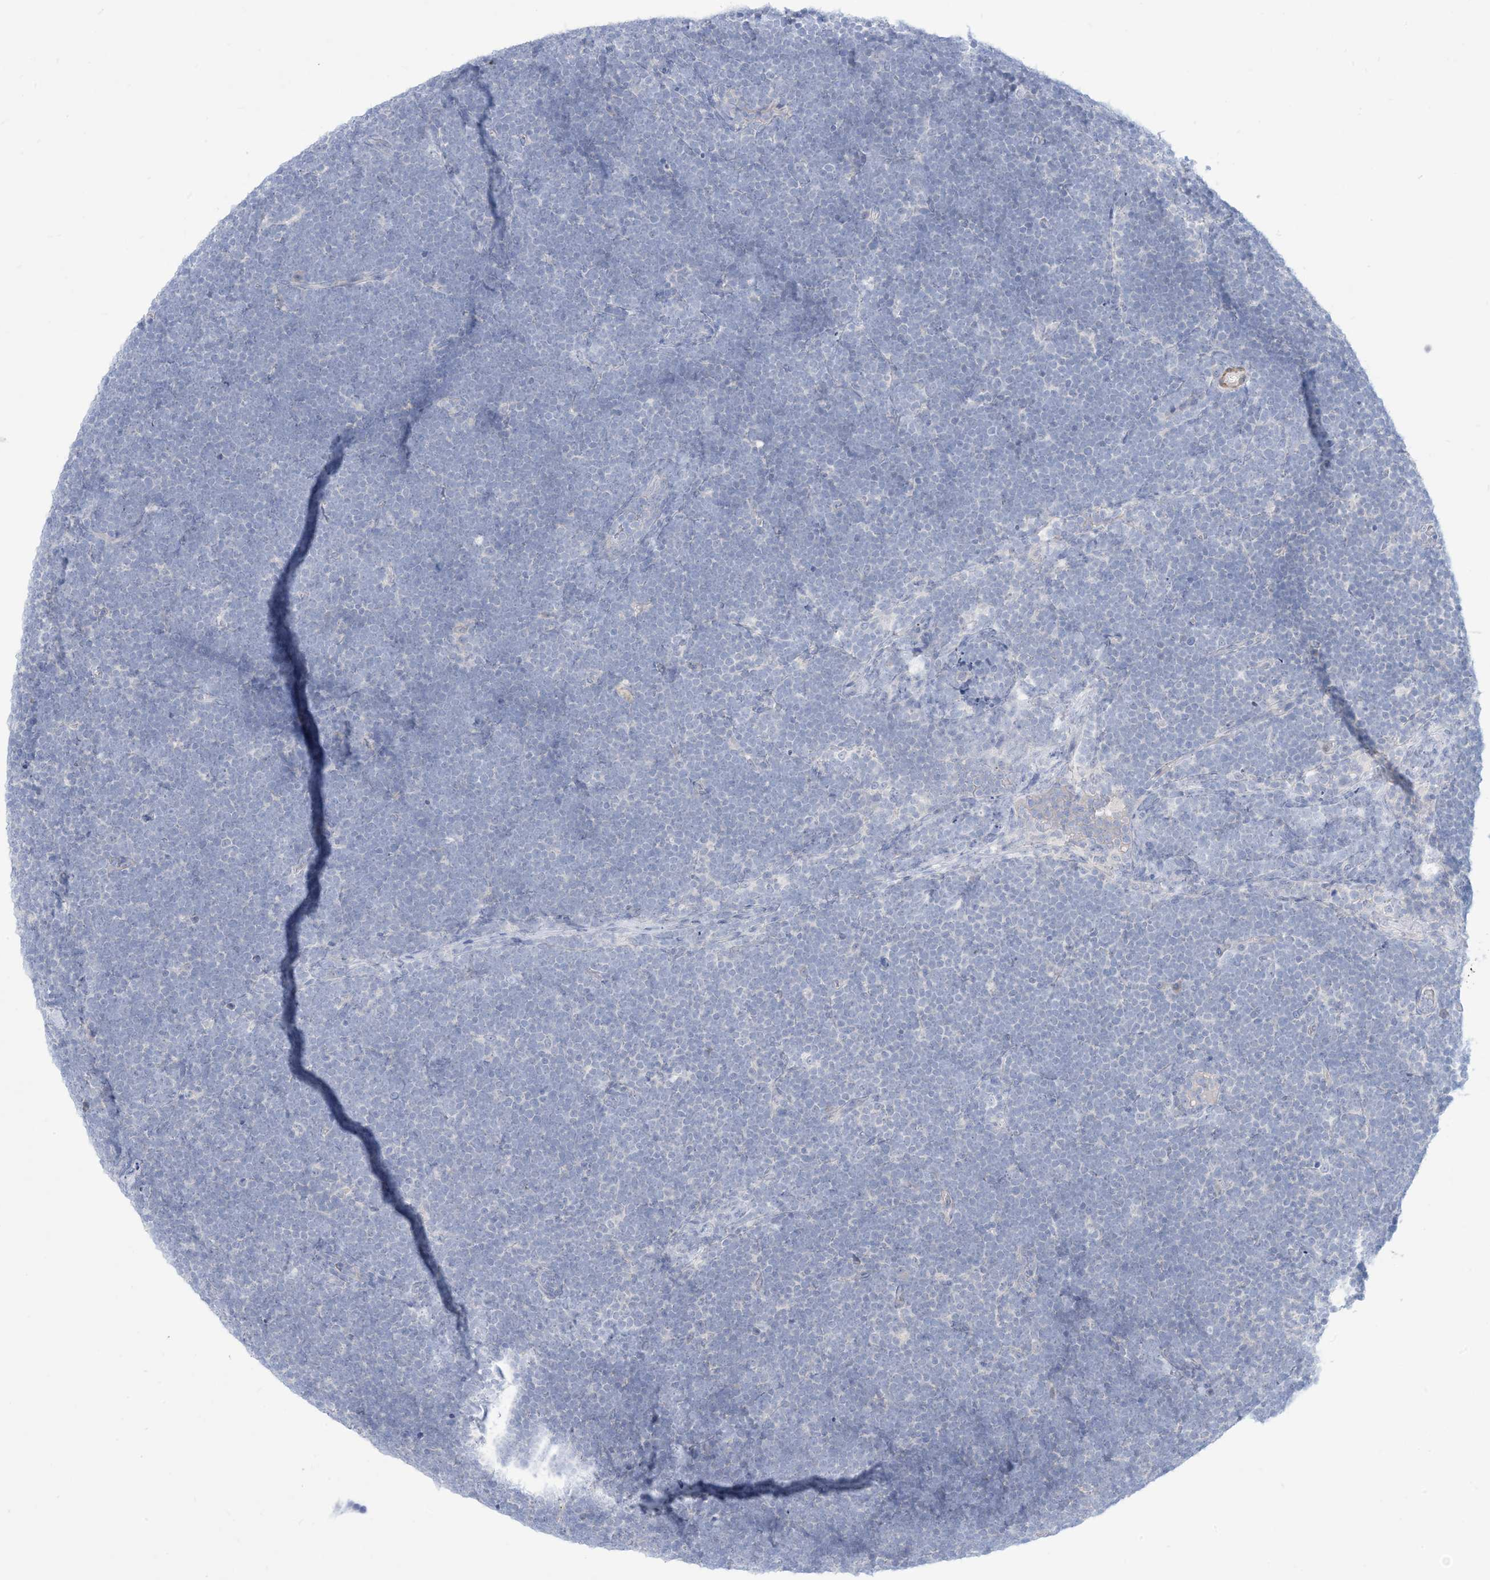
{"staining": {"intensity": "negative", "quantity": "none", "location": "none"}, "tissue": "lymphoma", "cell_type": "Tumor cells", "image_type": "cancer", "snomed": [{"axis": "morphology", "description": "Malignant lymphoma, non-Hodgkin's type, High grade"}, {"axis": "topography", "description": "Lymph node"}], "caption": "A micrograph of human lymphoma is negative for staining in tumor cells.", "gene": "MARS2", "patient": {"sex": "male", "age": 13}}